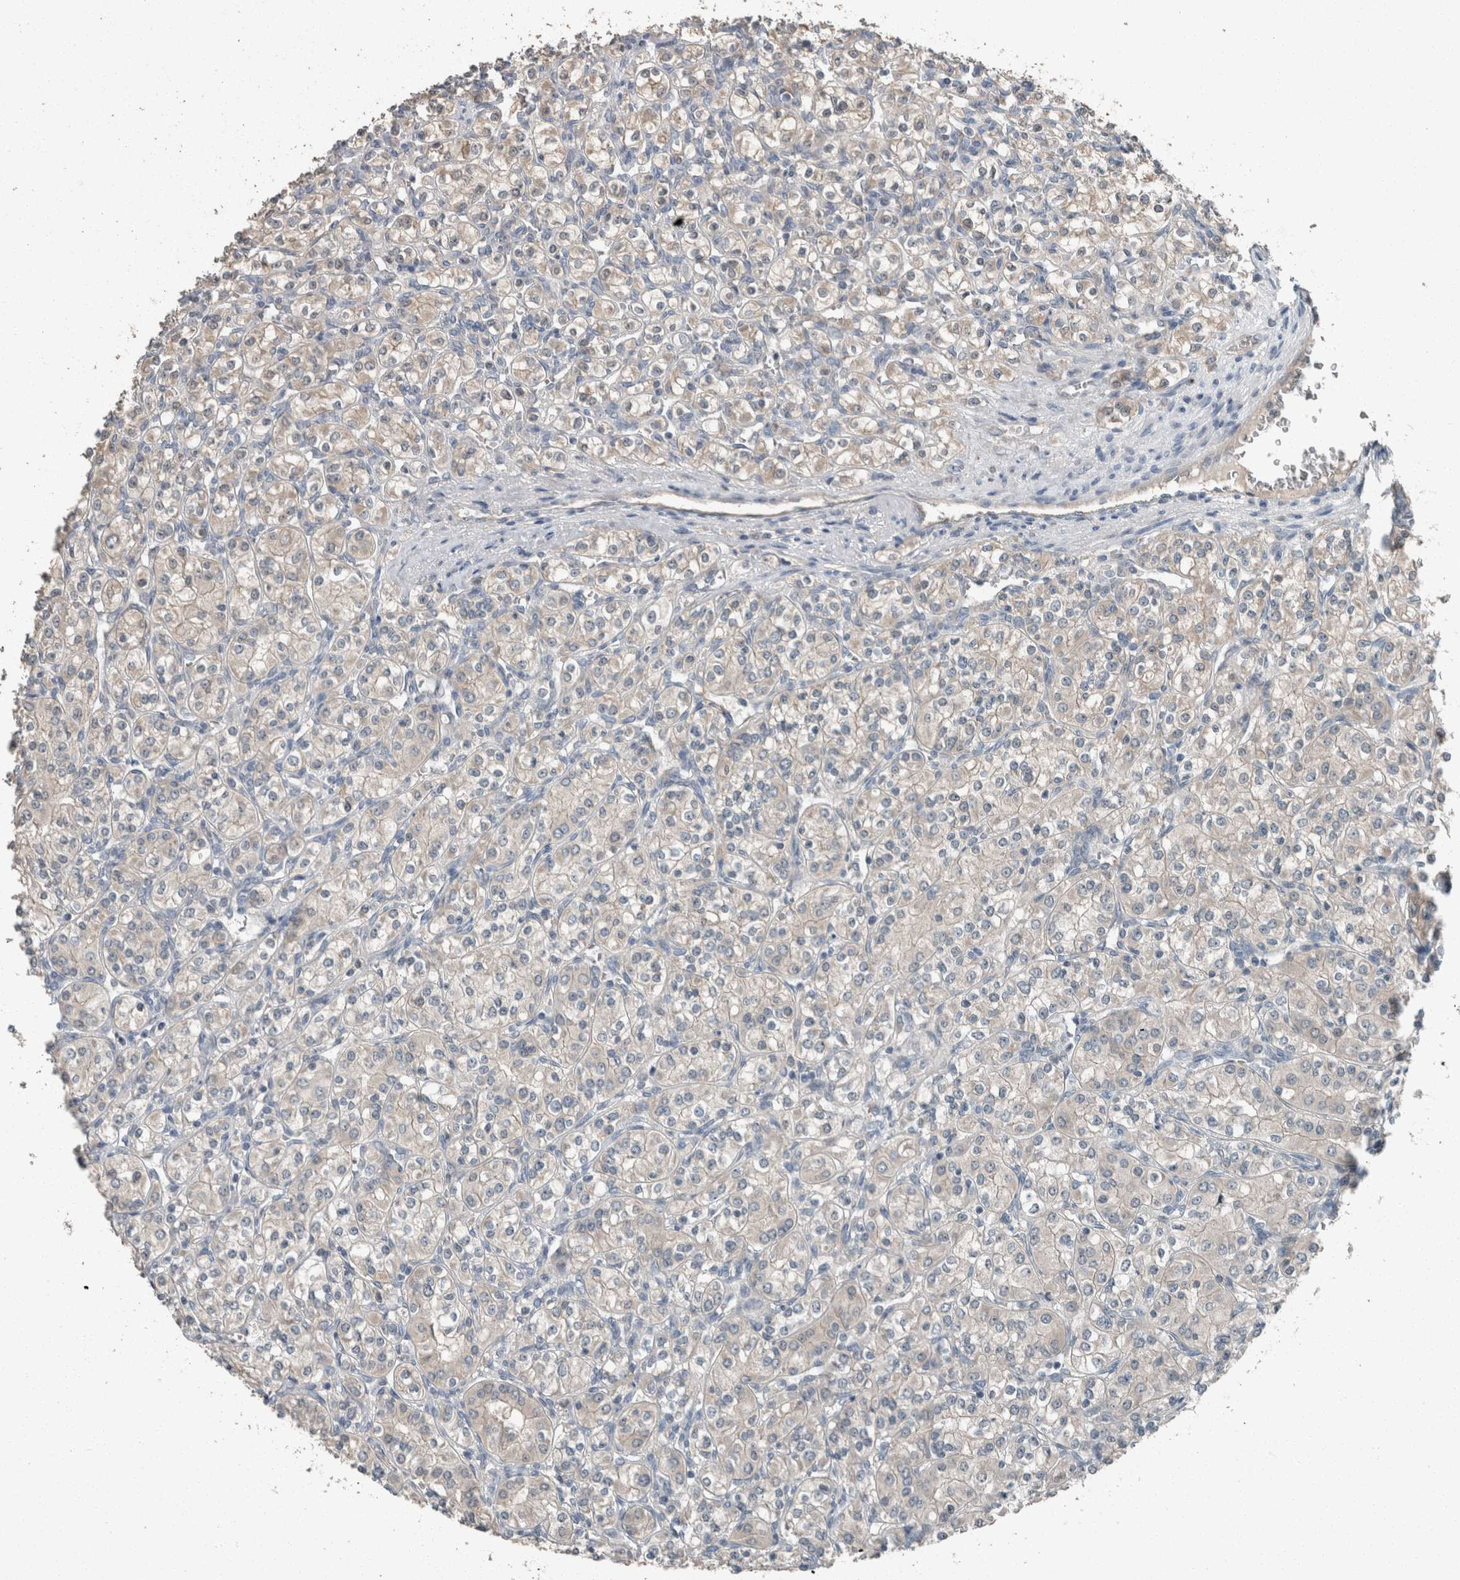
{"staining": {"intensity": "weak", "quantity": "<25%", "location": "cytoplasmic/membranous"}, "tissue": "renal cancer", "cell_type": "Tumor cells", "image_type": "cancer", "snomed": [{"axis": "morphology", "description": "Adenocarcinoma, NOS"}, {"axis": "topography", "description": "Kidney"}], "caption": "Immunohistochemistry of renal adenocarcinoma displays no expression in tumor cells. (Brightfield microscopy of DAB immunohistochemistry at high magnification).", "gene": "KNTC1", "patient": {"sex": "male", "age": 77}}